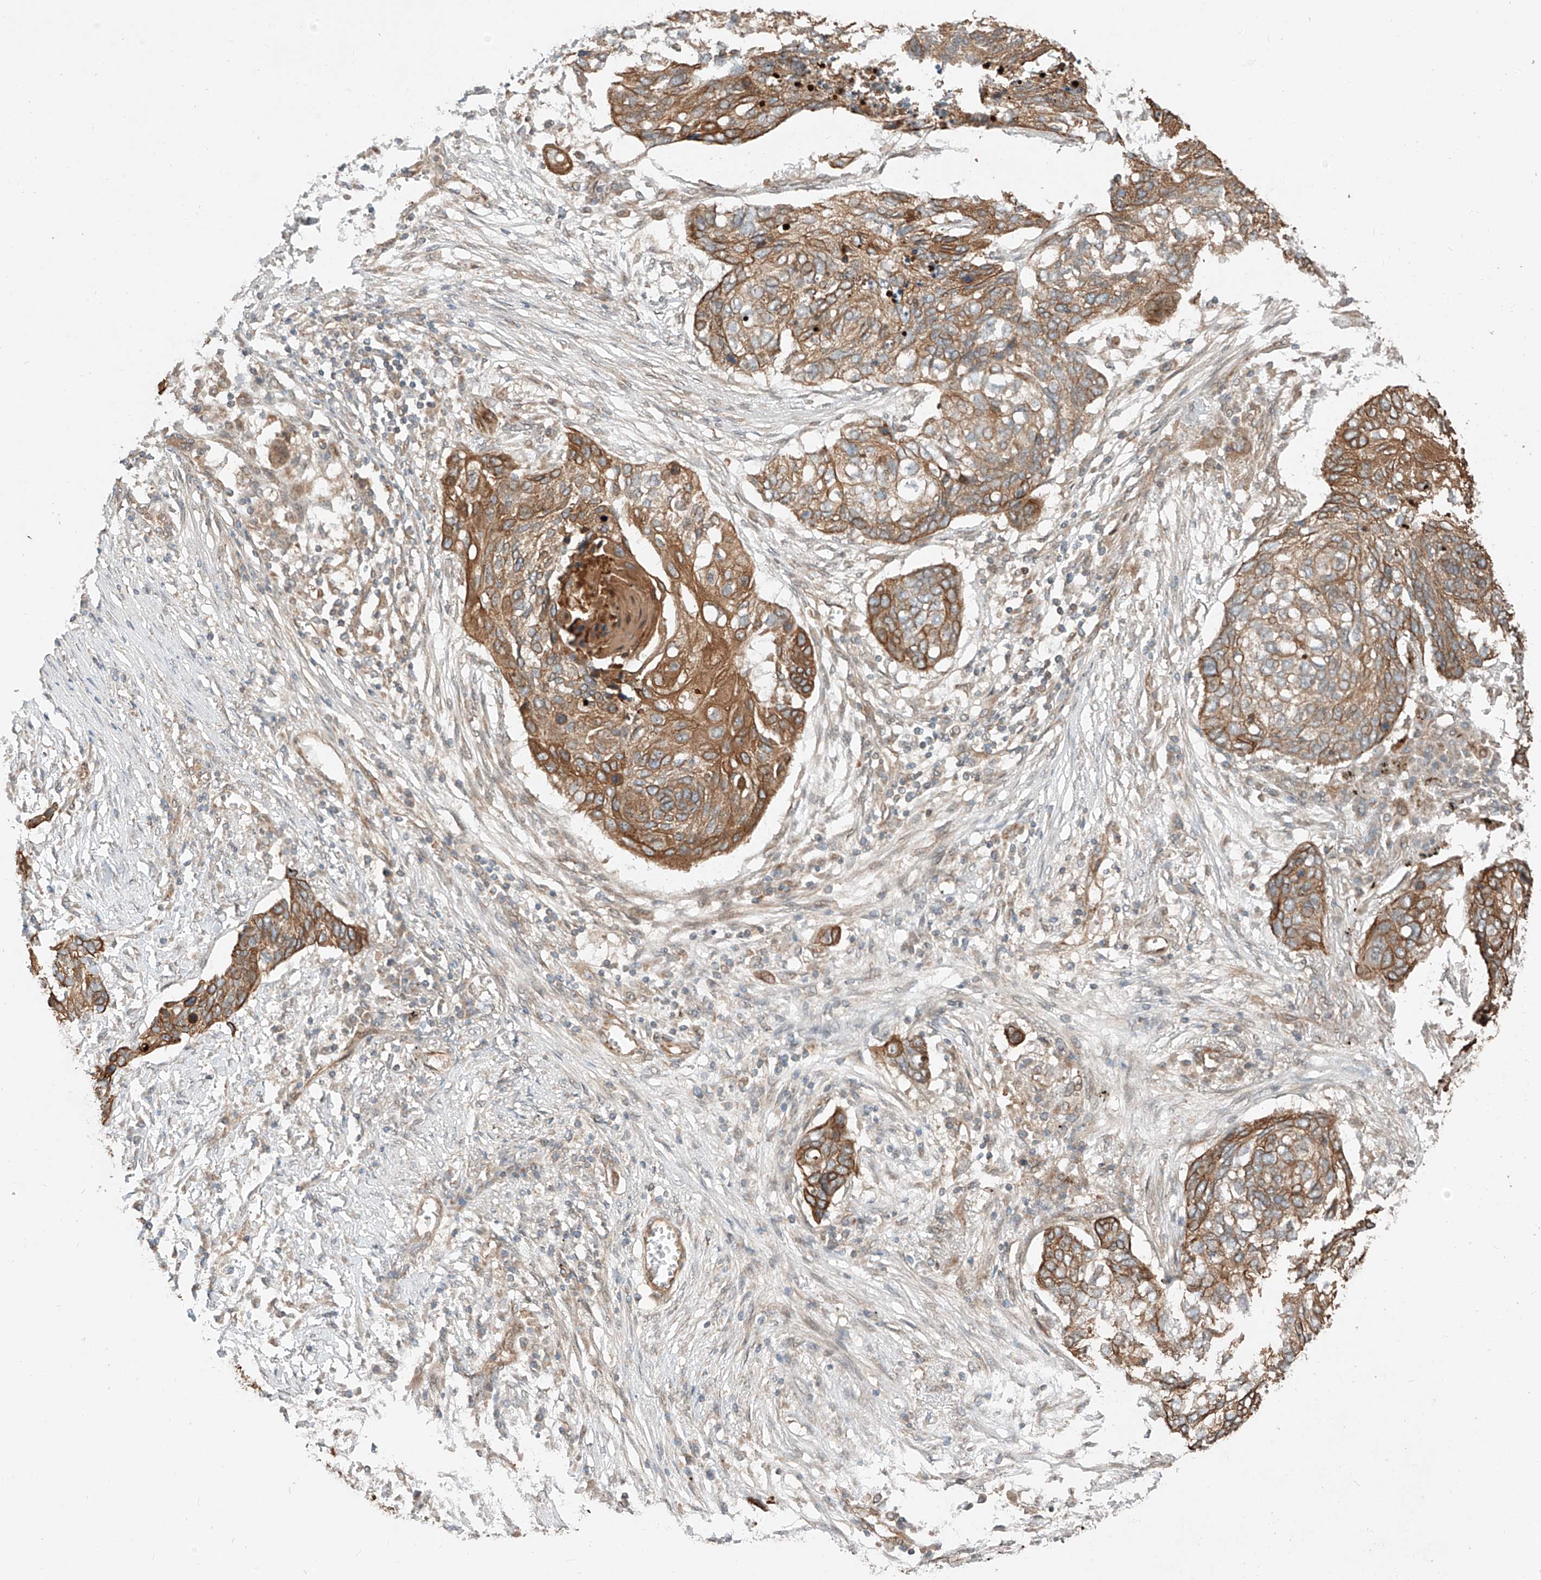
{"staining": {"intensity": "moderate", "quantity": ">75%", "location": "cytoplasmic/membranous"}, "tissue": "lung cancer", "cell_type": "Tumor cells", "image_type": "cancer", "snomed": [{"axis": "morphology", "description": "Squamous cell carcinoma, NOS"}, {"axis": "topography", "description": "Lung"}], "caption": "Lung cancer stained with DAB IHC demonstrates medium levels of moderate cytoplasmic/membranous expression in about >75% of tumor cells.", "gene": "CEP162", "patient": {"sex": "female", "age": 63}}